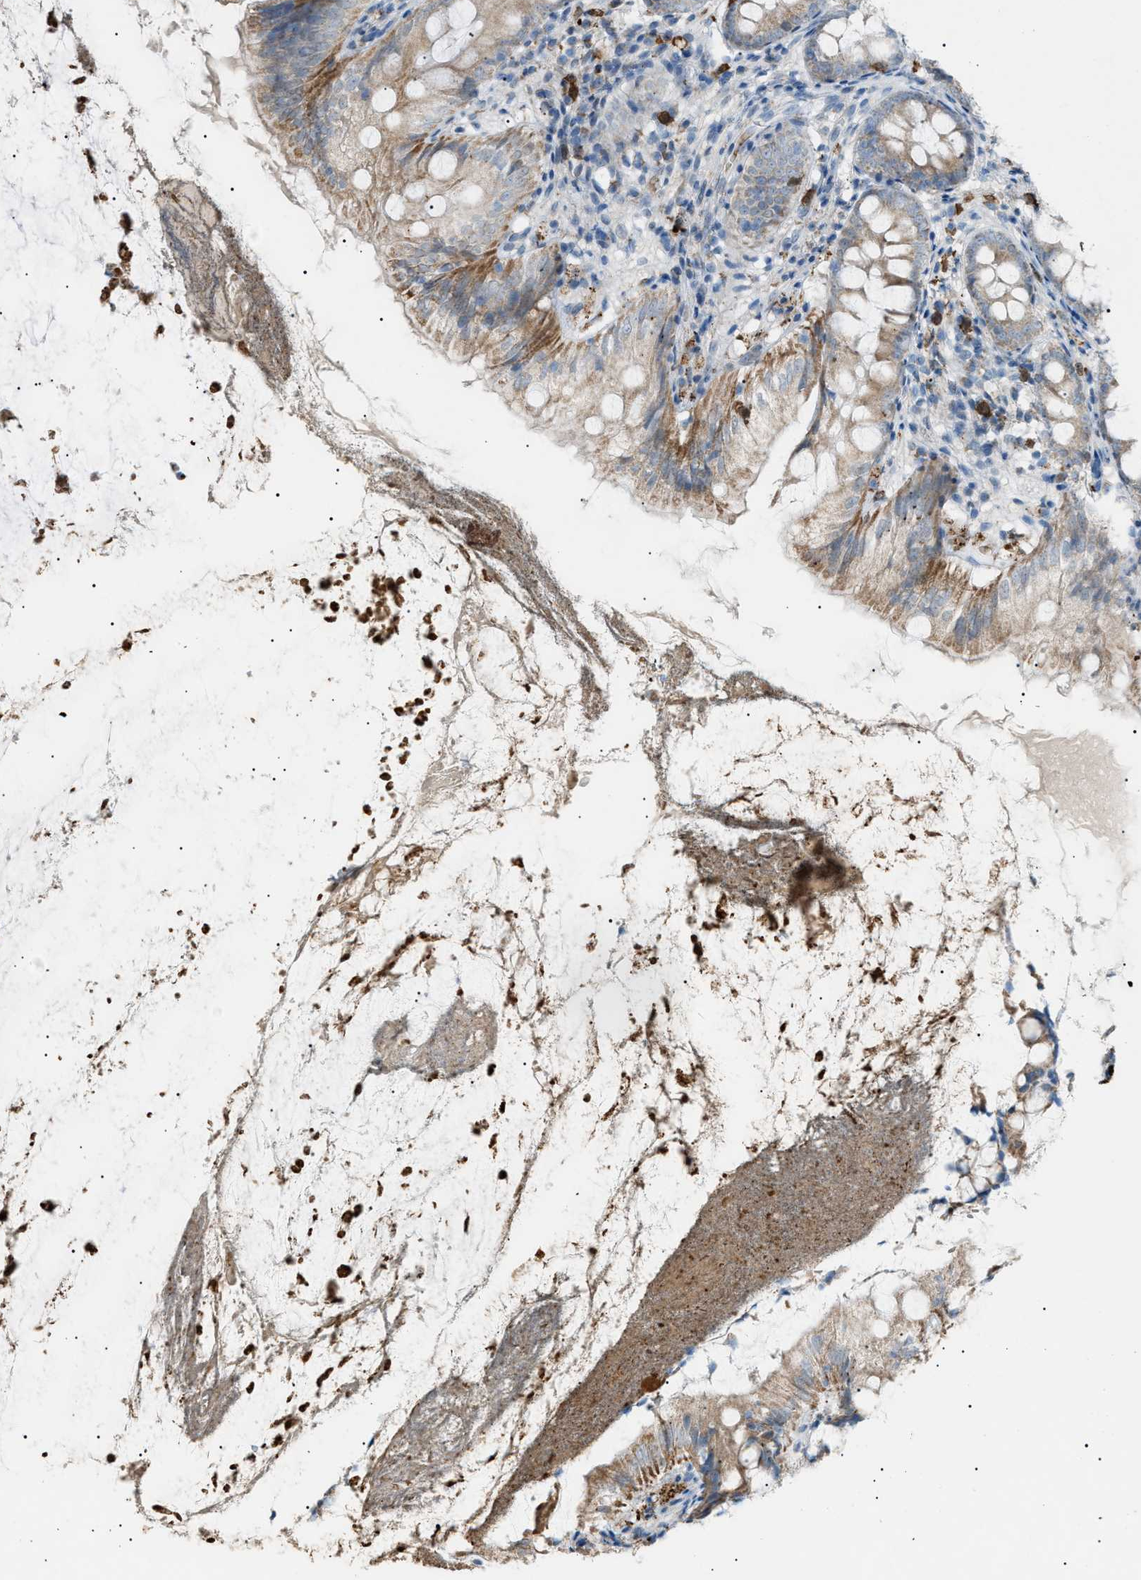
{"staining": {"intensity": "moderate", "quantity": ">75%", "location": "cytoplasmic/membranous"}, "tissue": "appendix", "cell_type": "Glandular cells", "image_type": "normal", "snomed": [{"axis": "morphology", "description": "Normal tissue, NOS"}, {"axis": "topography", "description": "Appendix"}], "caption": "DAB immunohistochemical staining of unremarkable appendix exhibits moderate cytoplasmic/membranous protein expression in approximately >75% of glandular cells. (IHC, brightfield microscopy, high magnification).", "gene": "ZNF516", "patient": {"sex": "female", "age": 77}}